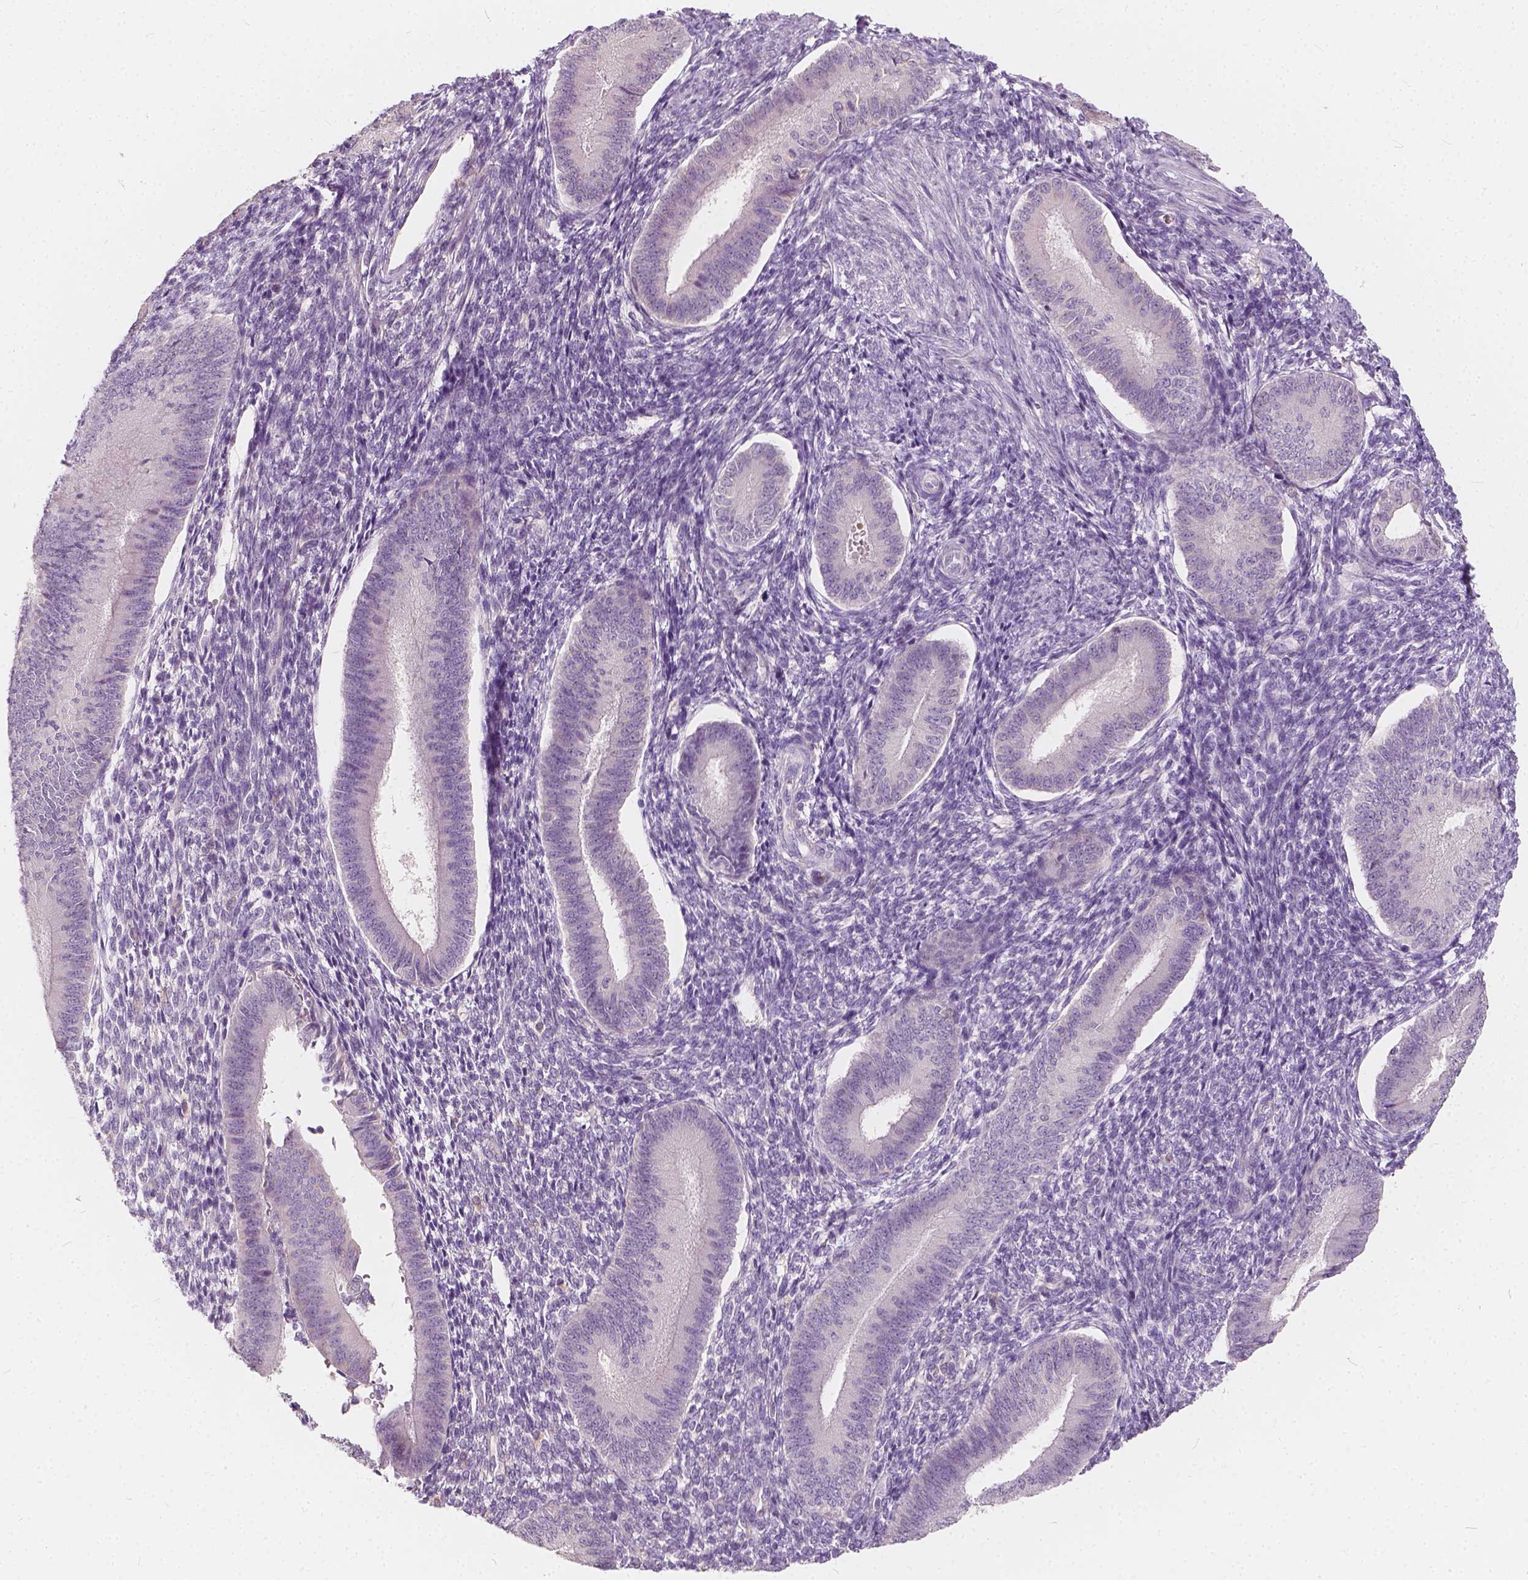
{"staining": {"intensity": "negative", "quantity": "none", "location": "none"}, "tissue": "endometrium", "cell_type": "Cells in endometrial stroma", "image_type": "normal", "snomed": [{"axis": "morphology", "description": "Normal tissue, NOS"}, {"axis": "topography", "description": "Endometrium"}], "caption": "This is an IHC photomicrograph of normal endometrium. There is no expression in cells in endometrial stroma.", "gene": "KIAA0513", "patient": {"sex": "female", "age": 39}}